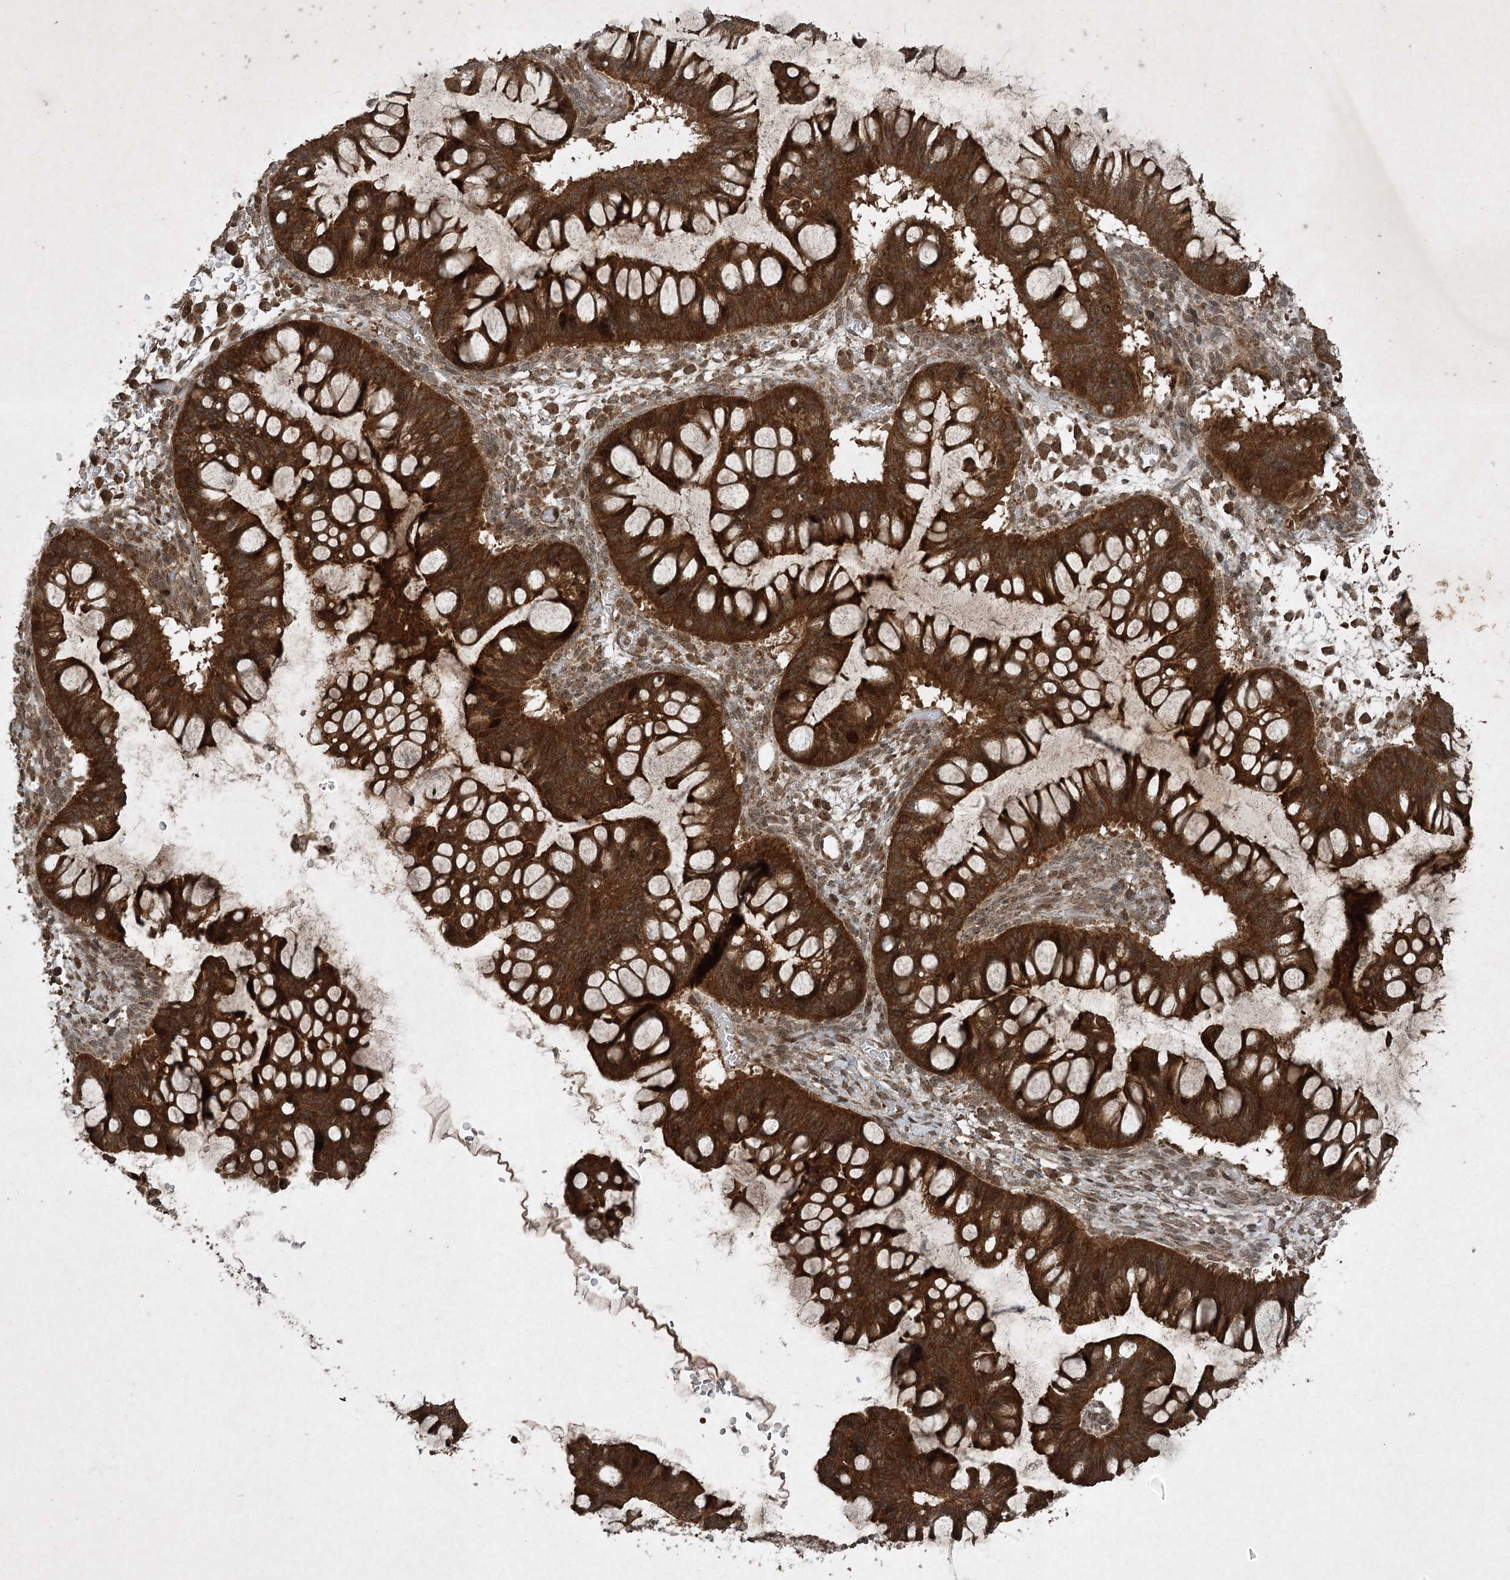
{"staining": {"intensity": "strong", "quantity": ">75%", "location": "cytoplasmic/membranous"}, "tissue": "ovarian cancer", "cell_type": "Tumor cells", "image_type": "cancer", "snomed": [{"axis": "morphology", "description": "Cystadenocarcinoma, mucinous, NOS"}, {"axis": "topography", "description": "Ovary"}], "caption": "IHC photomicrograph of ovarian cancer stained for a protein (brown), which reveals high levels of strong cytoplasmic/membranous expression in approximately >75% of tumor cells.", "gene": "UNC93A", "patient": {"sex": "female", "age": 73}}